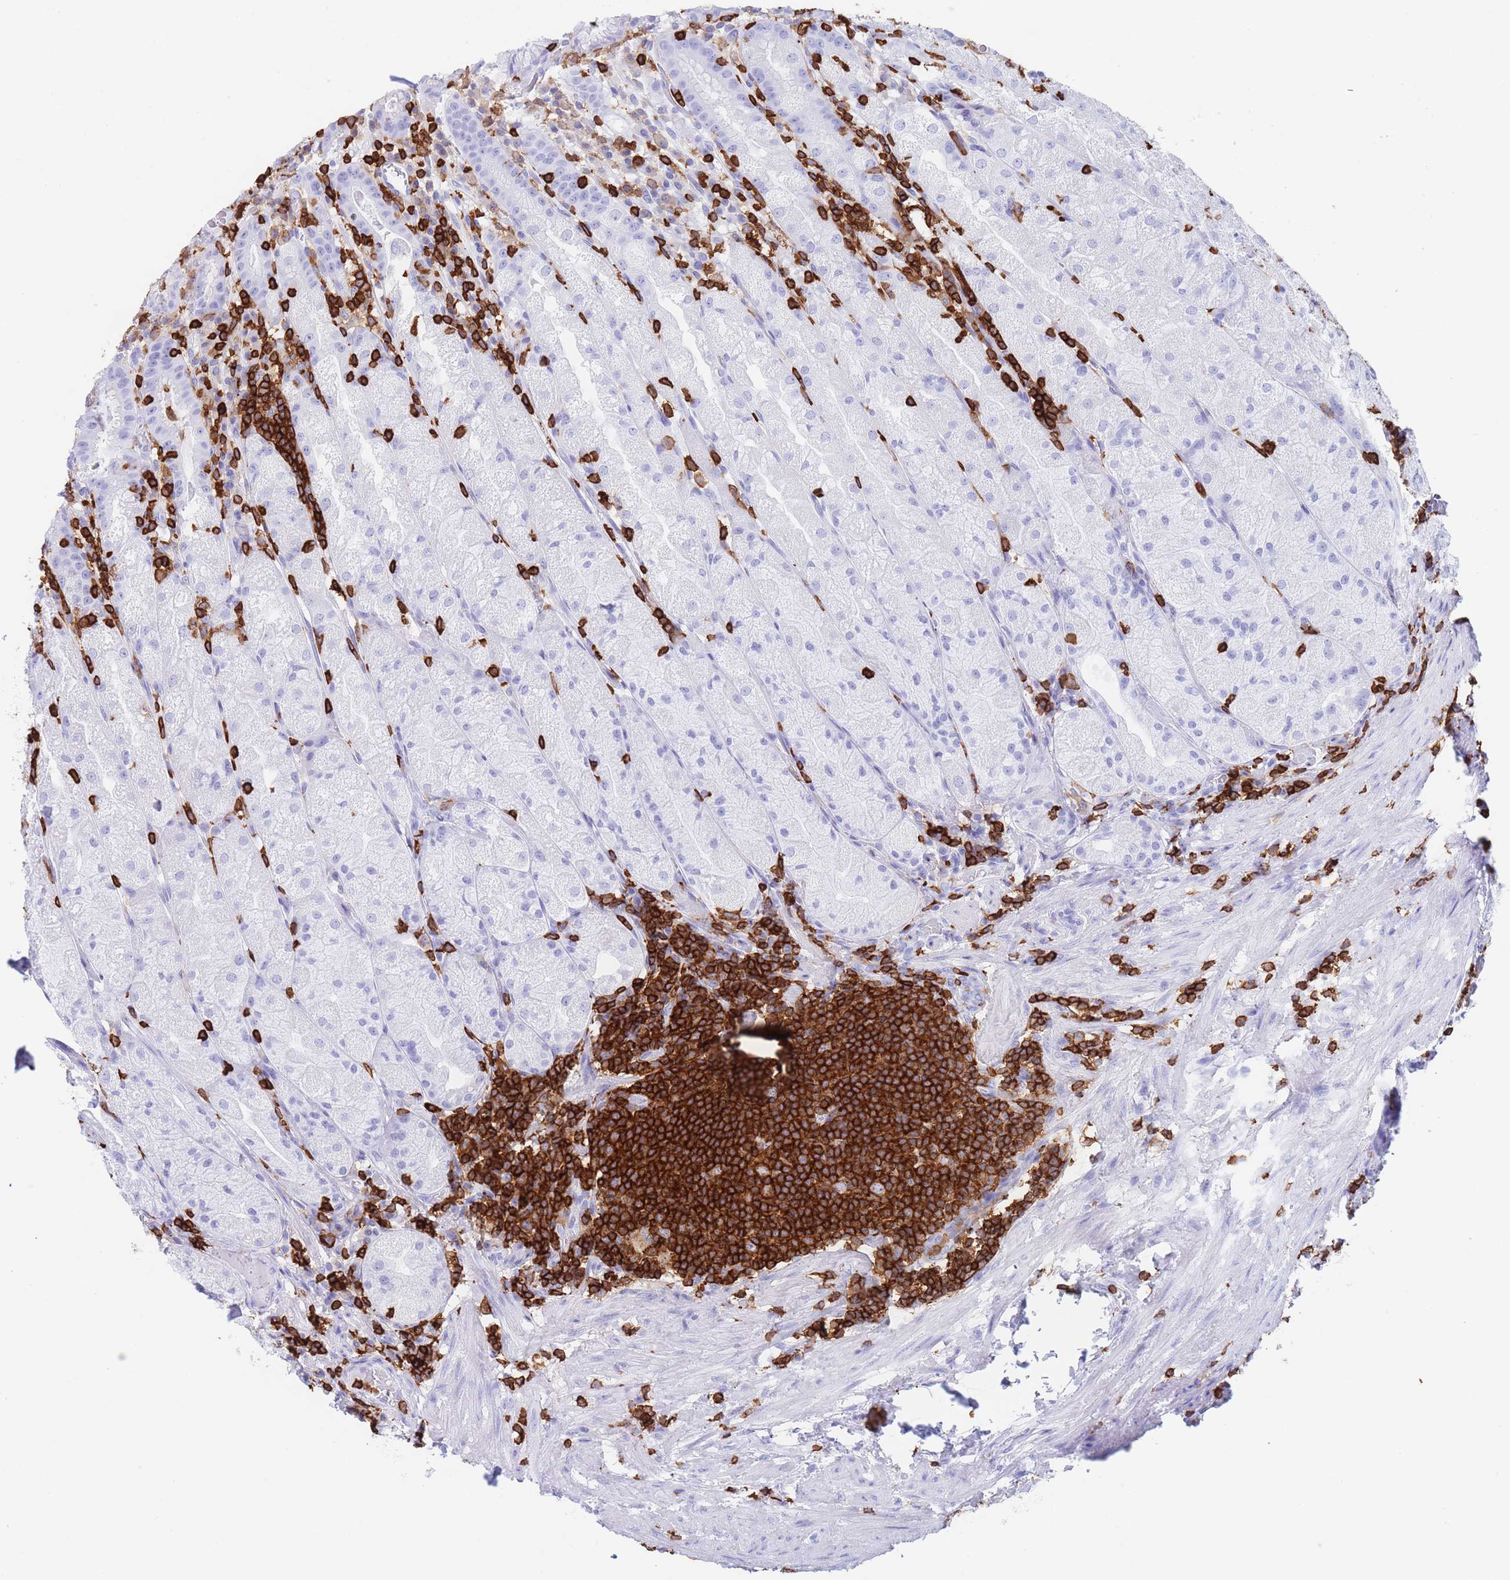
{"staining": {"intensity": "negative", "quantity": "none", "location": "none"}, "tissue": "stomach", "cell_type": "Glandular cells", "image_type": "normal", "snomed": [{"axis": "morphology", "description": "Normal tissue, NOS"}, {"axis": "topography", "description": "Stomach, upper"}], "caption": "IHC micrograph of benign stomach stained for a protein (brown), which shows no positivity in glandular cells.", "gene": "CORO1A", "patient": {"sex": "male", "age": 52}}